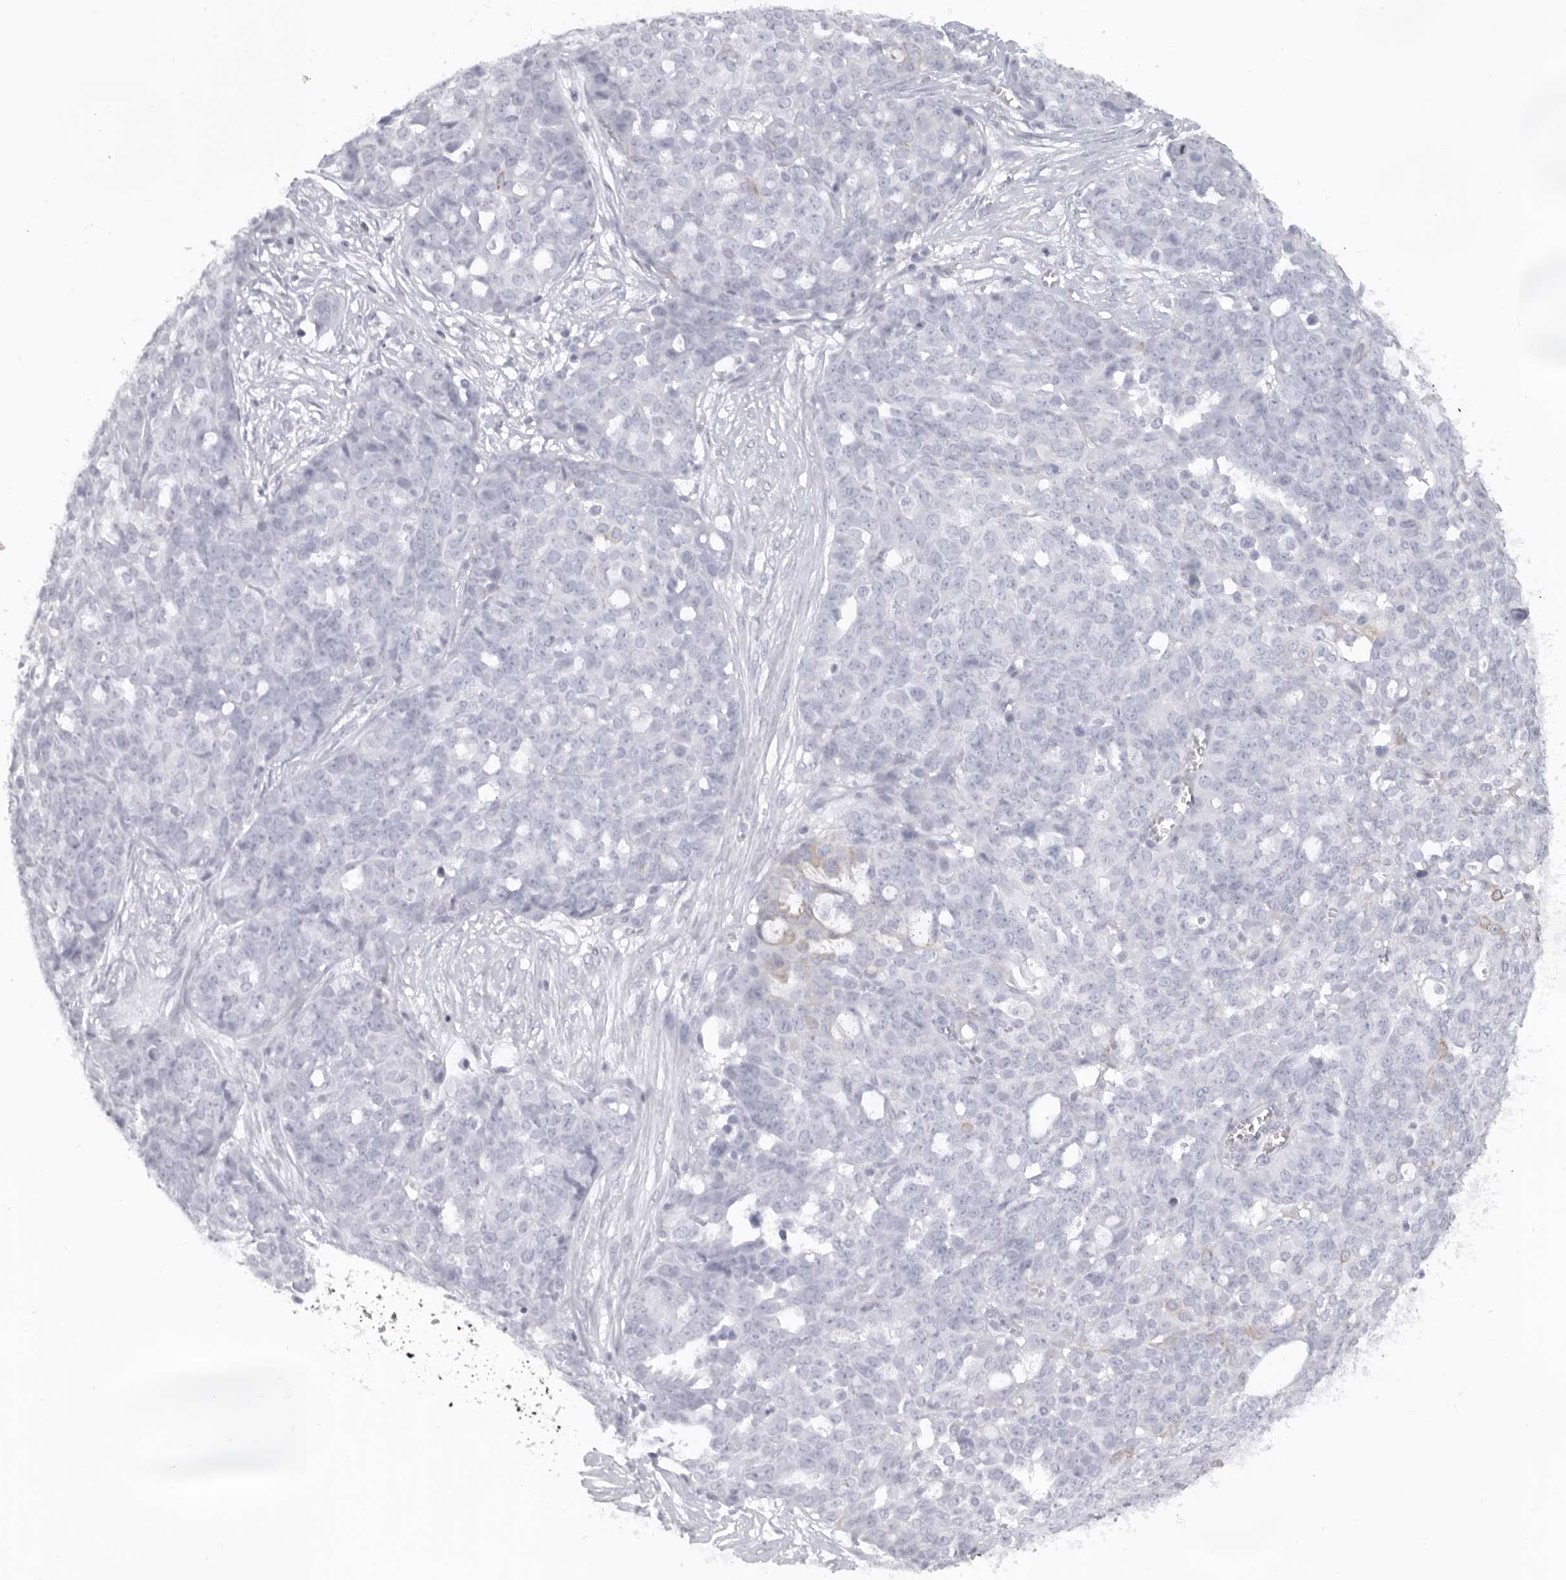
{"staining": {"intensity": "negative", "quantity": "none", "location": "none"}, "tissue": "ovarian cancer", "cell_type": "Tumor cells", "image_type": "cancer", "snomed": [{"axis": "morphology", "description": "Cystadenocarcinoma, serous, NOS"}, {"axis": "topography", "description": "Soft tissue"}, {"axis": "topography", "description": "Ovary"}], "caption": "Serous cystadenocarcinoma (ovarian) was stained to show a protein in brown. There is no significant positivity in tumor cells.", "gene": "RXFP1", "patient": {"sex": "female", "age": 57}}